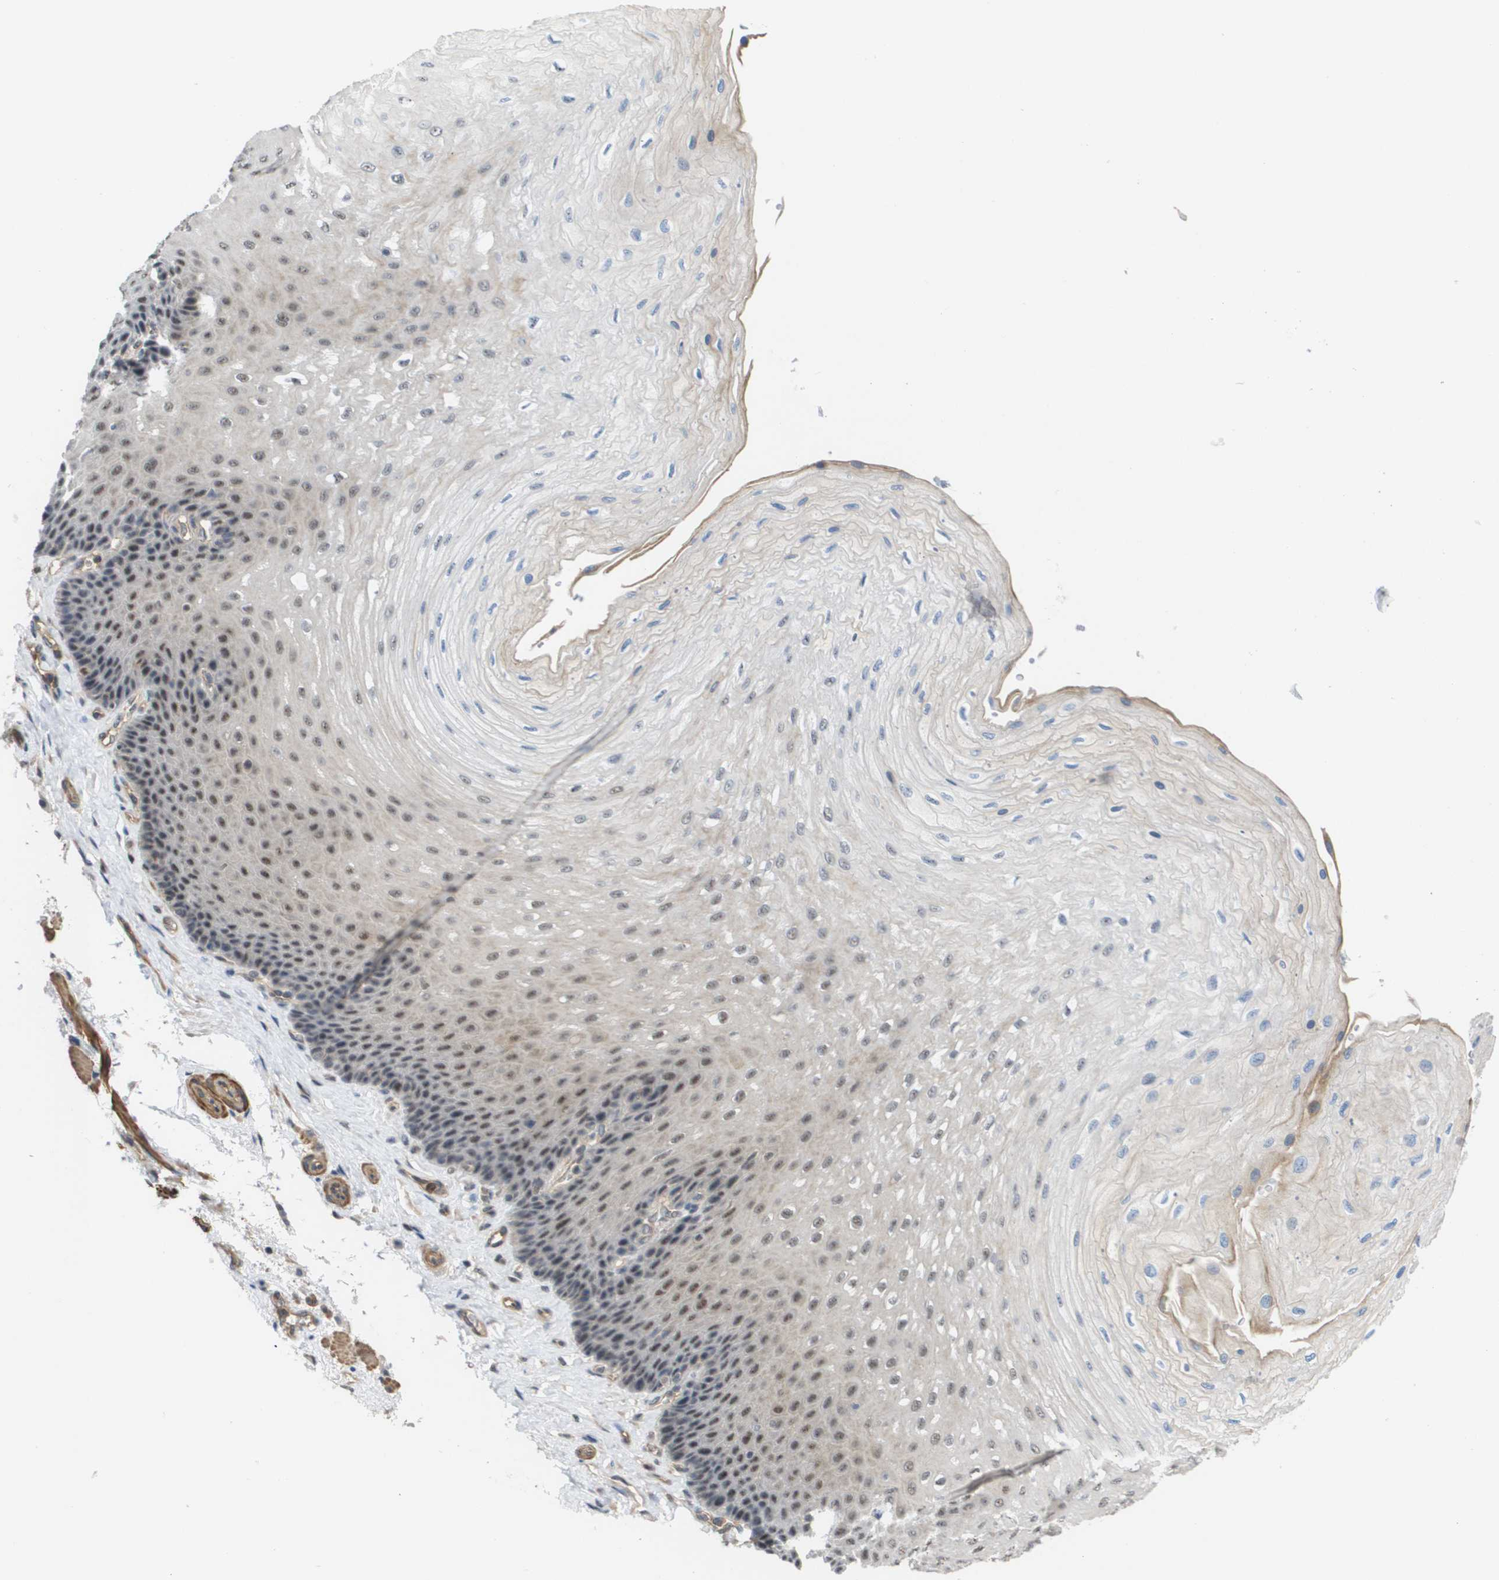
{"staining": {"intensity": "weak", "quantity": "25%-75%", "location": "nuclear"}, "tissue": "esophagus", "cell_type": "Squamous epithelial cells", "image_type": "normal", "snomed": [{"axis": "morphology", "description": "Normal tissue, NOS"}, {"axis": "topography", "description": "Esophagus"}], "caption": "Immunohistochemistry of normal human esophagus reveals low levels of weak nuclear positivity in about 25%-75% of squamous epithelial cells.", "gene": "RNF112", "patient": {"sex": "female", "age": 72}}